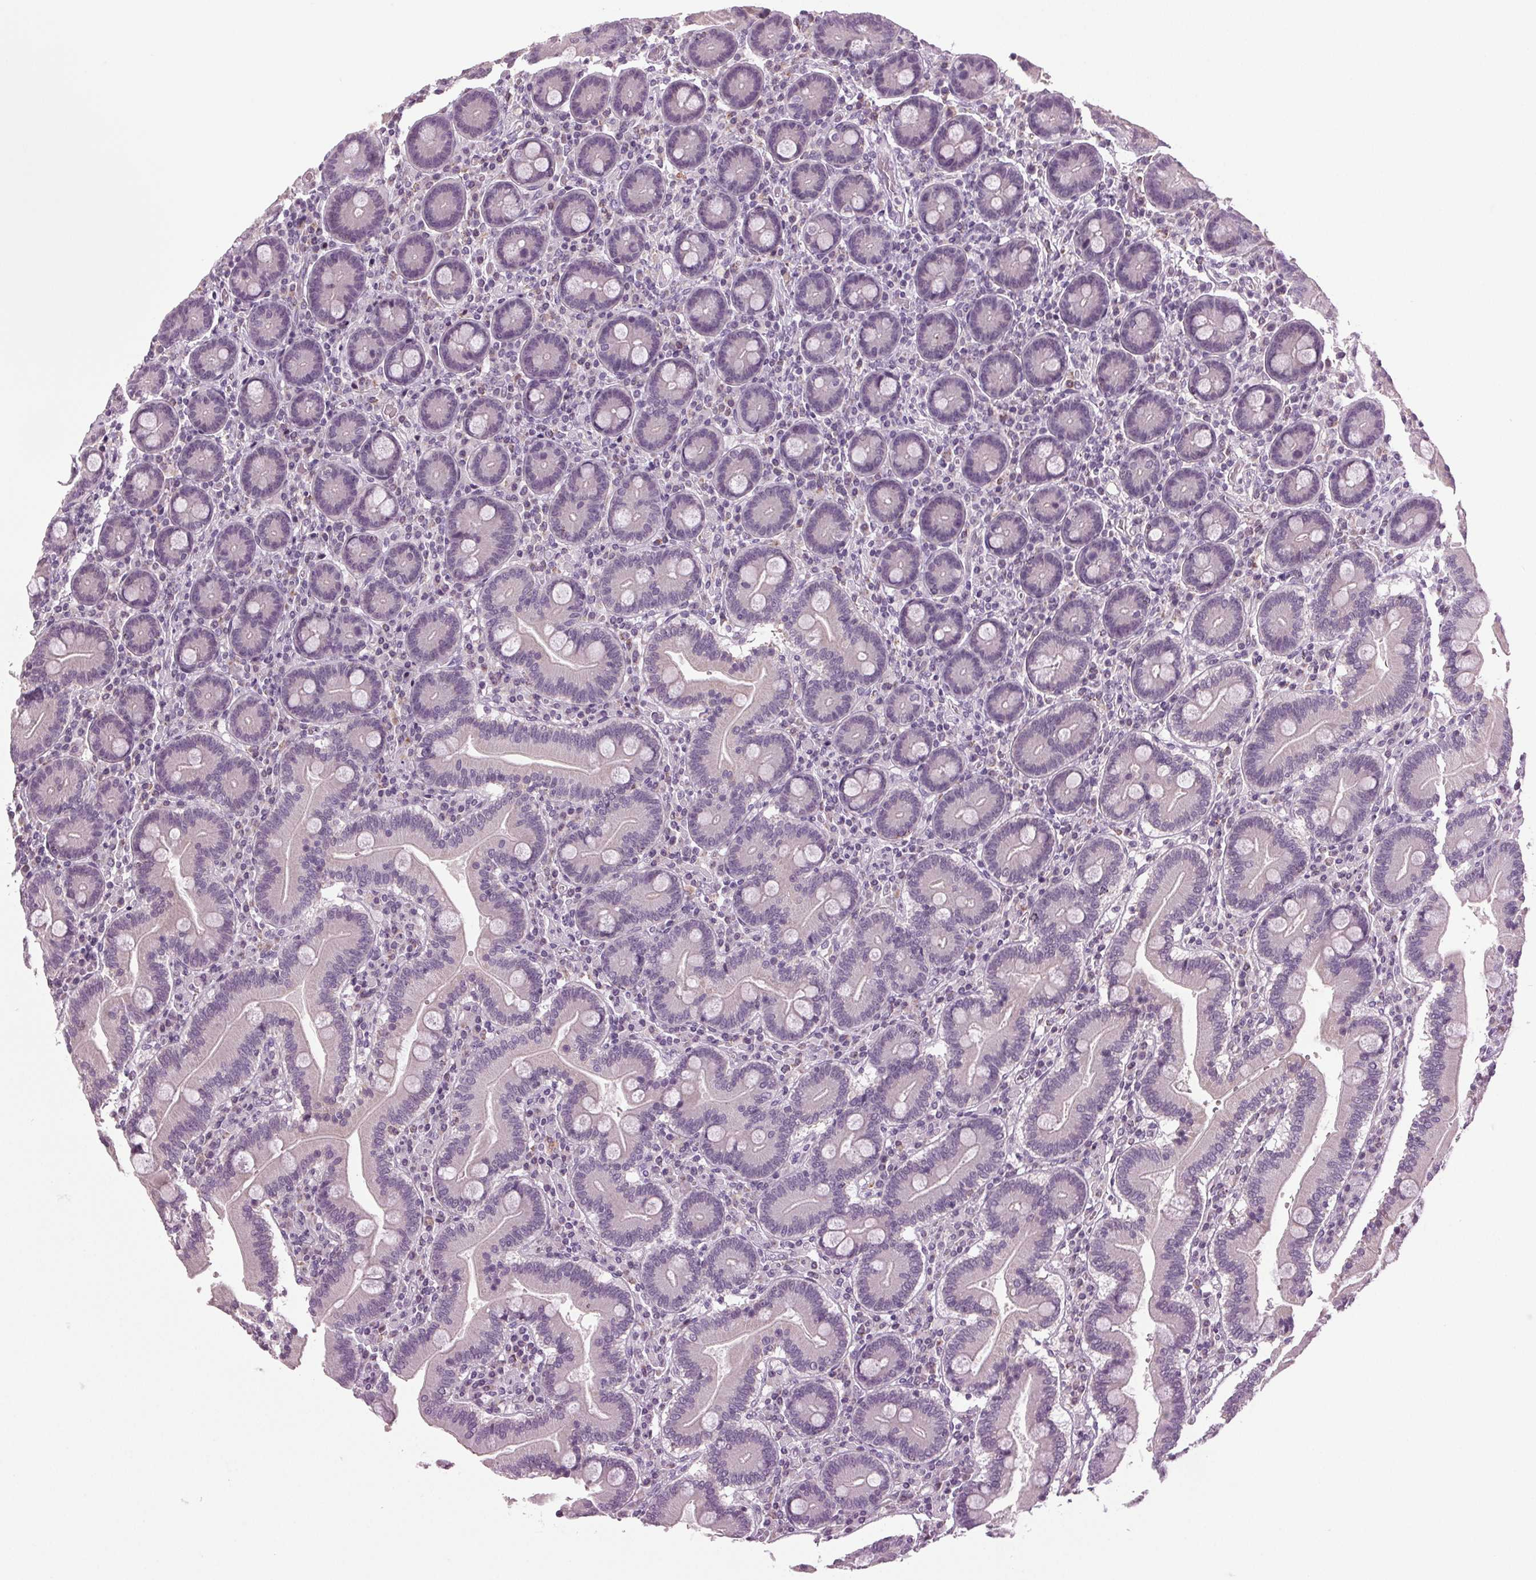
{"staining": {"intensity": "negative", "quantity": "none", "location": "none"}, "tissue": "duodenum", "cell_type": "Glandular cells", "image_type": "normal", "snomed": [{"axis": "morphology", "description": "Normal tissue, NOS"}, {"axis": "topography", "description": "Duodenum"}], "caption": "High magnification brightfield microscopy of normal duodenum stained with DAB (3,3'-diaminobenzidine) (brown) and counterstained with hematoxylin (blue): glandular cells show no significant positivity. (DAB (3,3'-diaminobenzidine) IHC with hematoxylin counter stain).", "gene": "DNAH12", "patient": {"sex": "female", "age": 62}}